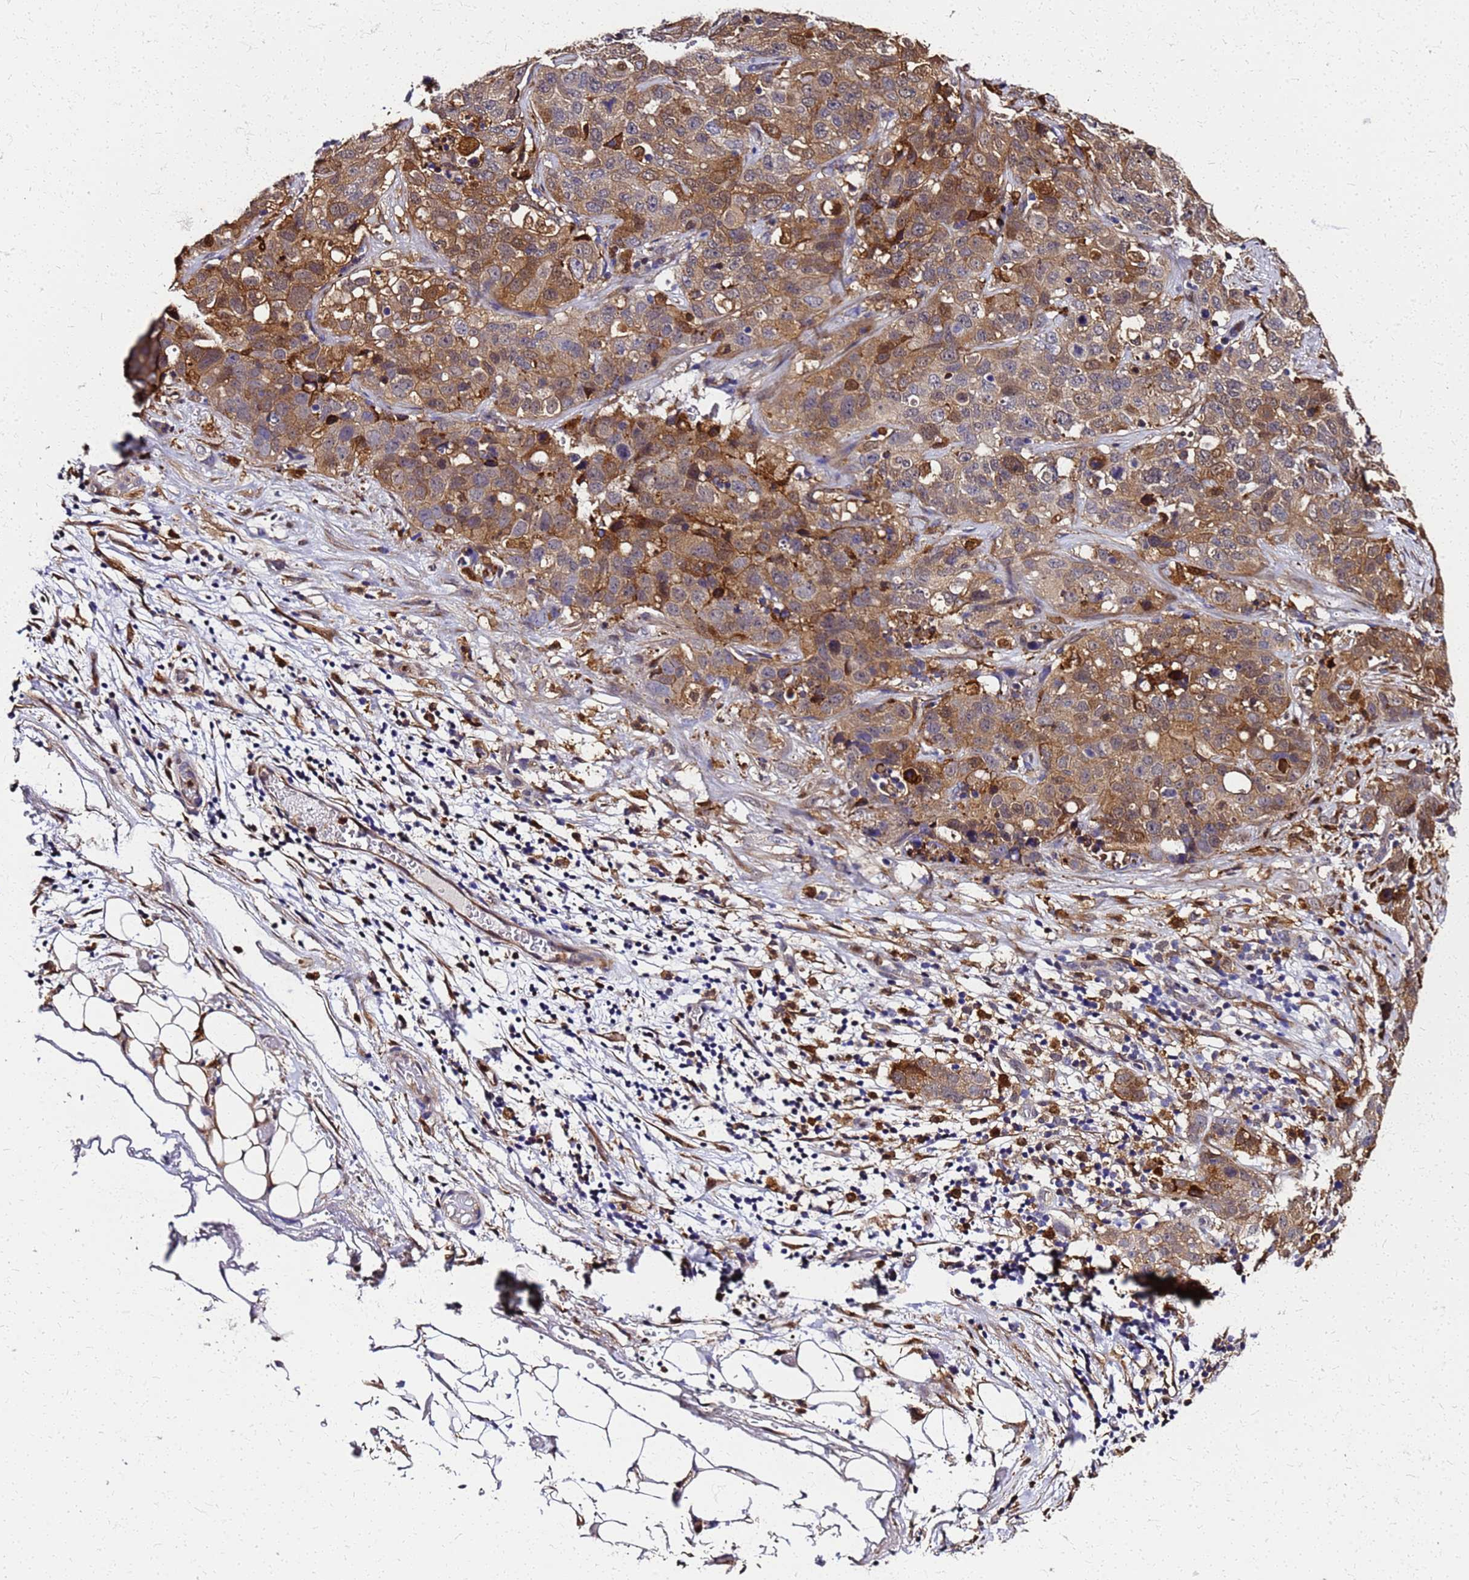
{"staining": {"intensity": "moderate", "quantity": "25%-75%", "location": "cytoplasmic/membranous"}, "tissue": "stomach cancer", "cell_type": "Tumor cells", "image_type": "cancer", "snomed": [{"axis": "morphology", "description": "Normal tissue, NOS"}, {"axis": "morphology", "description": "Adenocarcinoma, NOS"}, {"axis": "topography", "description": "Lymph node"}, {"axis": "topography", "description": "Stomach"}], "caption": "This micrograph demonstrates stomach cancer stained with IHC to label a protein in brown. The cytoplasmic/membranous of tumor cells show moderate positivity for the protein. Nuclei are counter-stained blue.", "gene": "S100A11", "patient": {"sex": "male", "age": 48}}